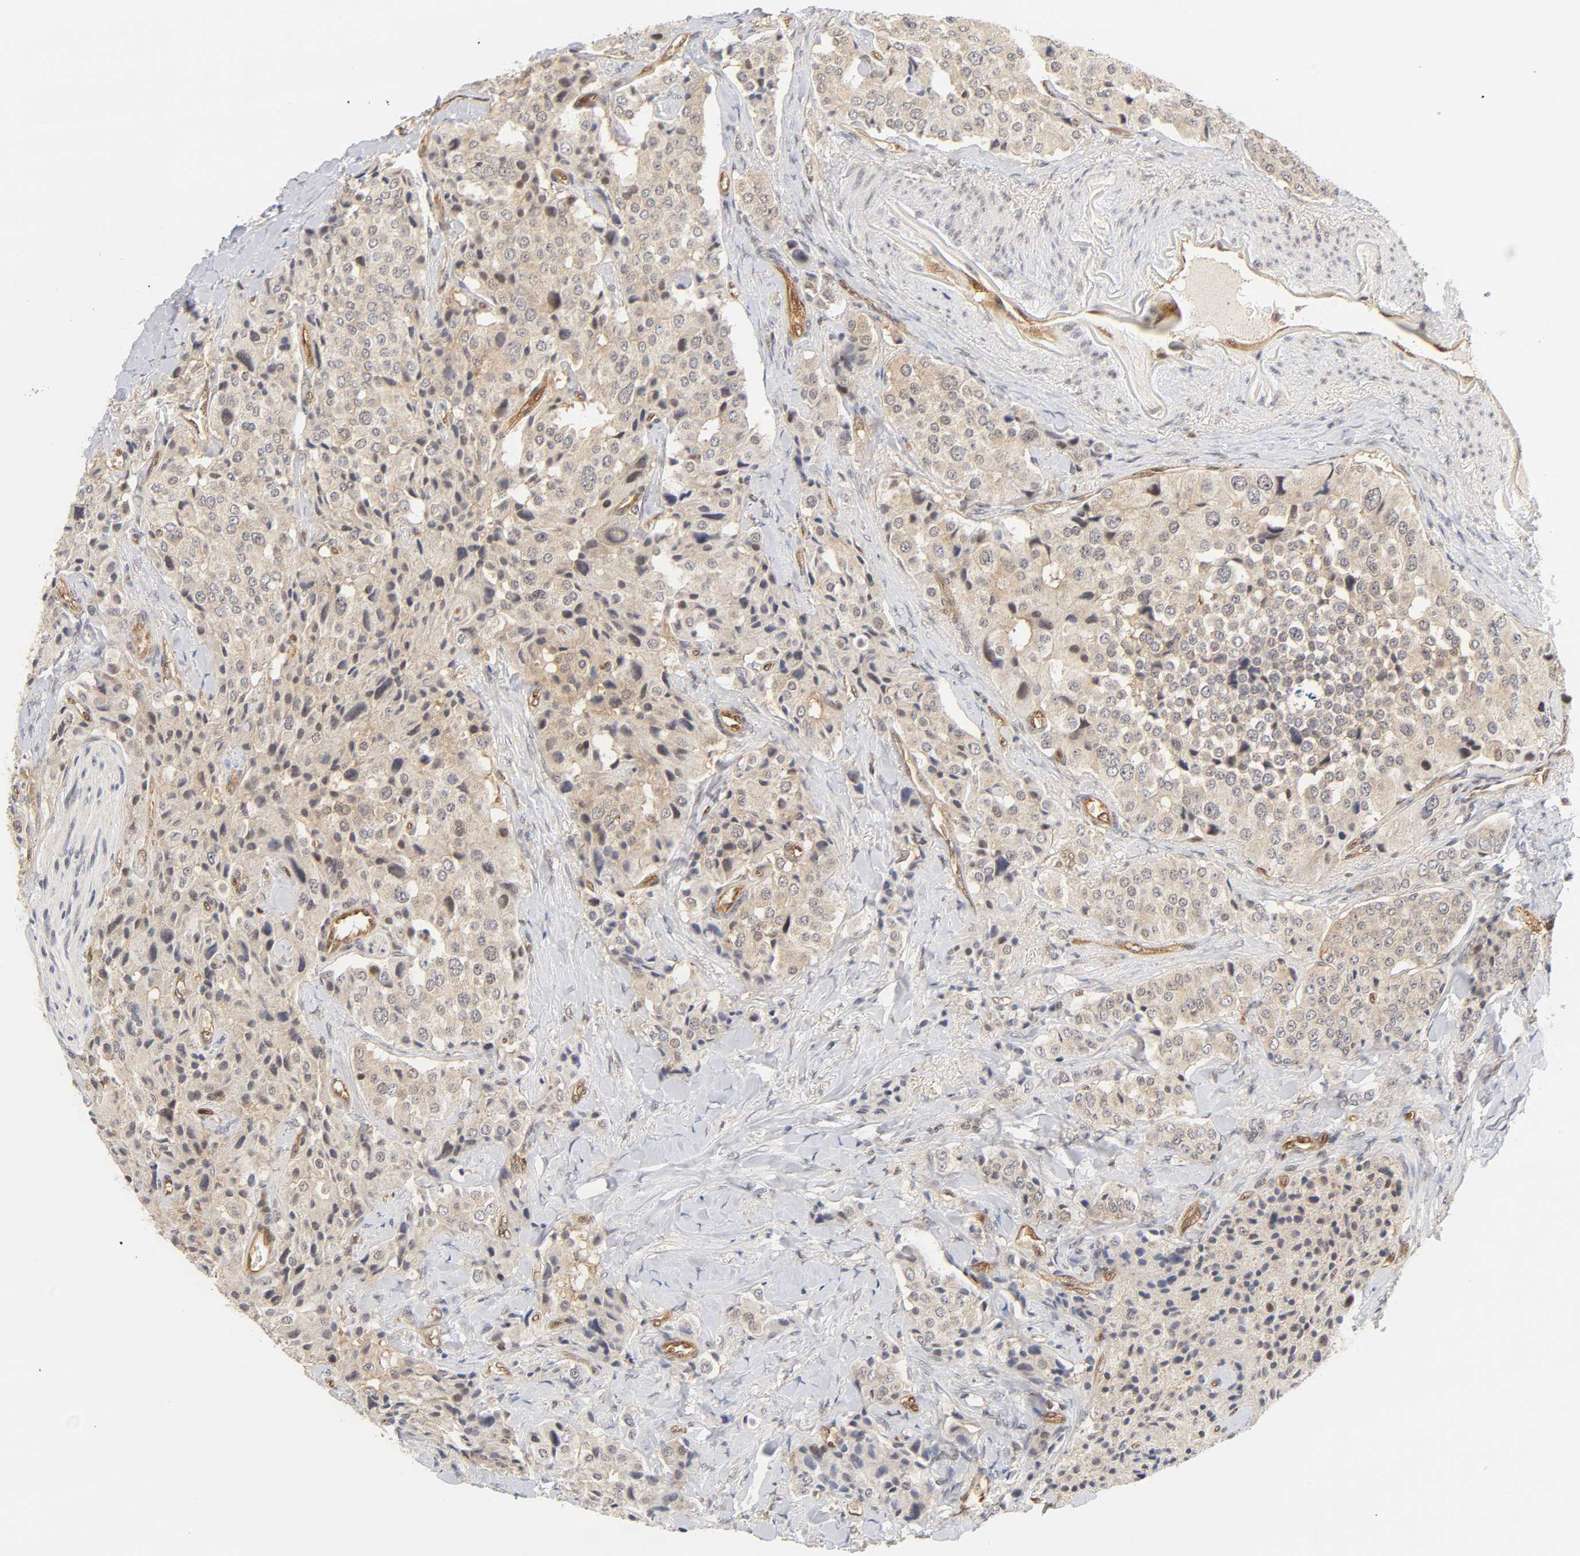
{"staining": {"intensity": "weak", "quantity": ">75%", "location": "cytoplasmic/membranous"}, "tissue": "carcinoid", "cell_type": "Tumor cells", "image_type": "cancer", "snomed": [{"axis": "morphology", "description": "Carcinoid, malignant, NOS"}, {"axis": "topography", "description": "Colon"}], "caption": "Immunohistochemical staining of human carcinoid shows weak cytoplasmic/membranous protein positivity in about >75% of tumor cells.", "gene": "CDC37", "patient": {"sex": "female", "age": 61}}